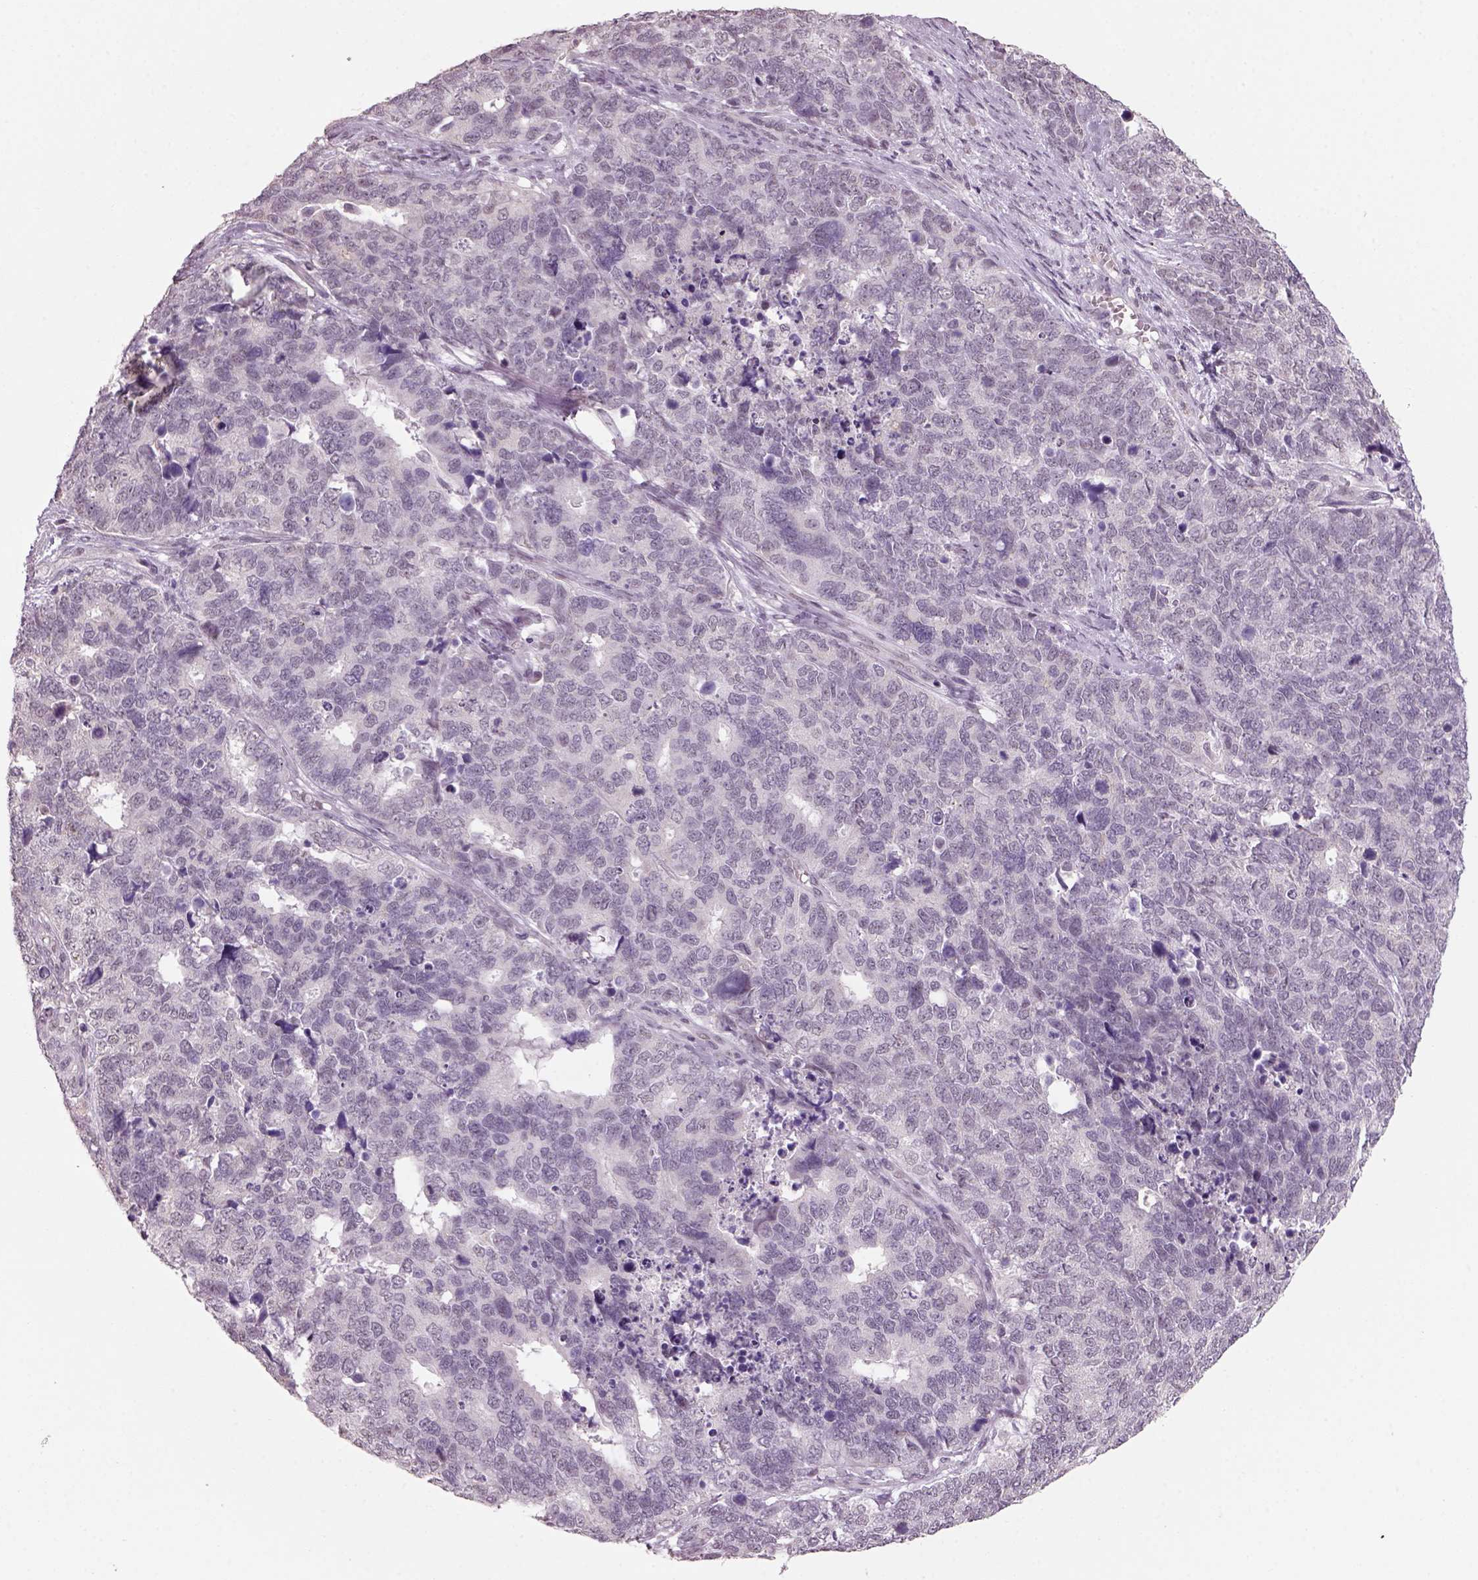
{"staining": {"intensity": "negative", "quantity": "none", "location": "none"}, "tissue": "cervical cancer", "cell_type": "Tumor cells", "image_type": "cancer", "snomed": [{"axis": "morphology", "description": "Squamous cell carcinoma, NOS"}, {"axis": "topography", "description": "Cervix"}], "caption": "Cervical cancer stained for a protein using immunohistochemistry (IHC) displays no staining tumor cells.", "gene": "NAT8", "patient": {"sex": "female", "age": 63}}